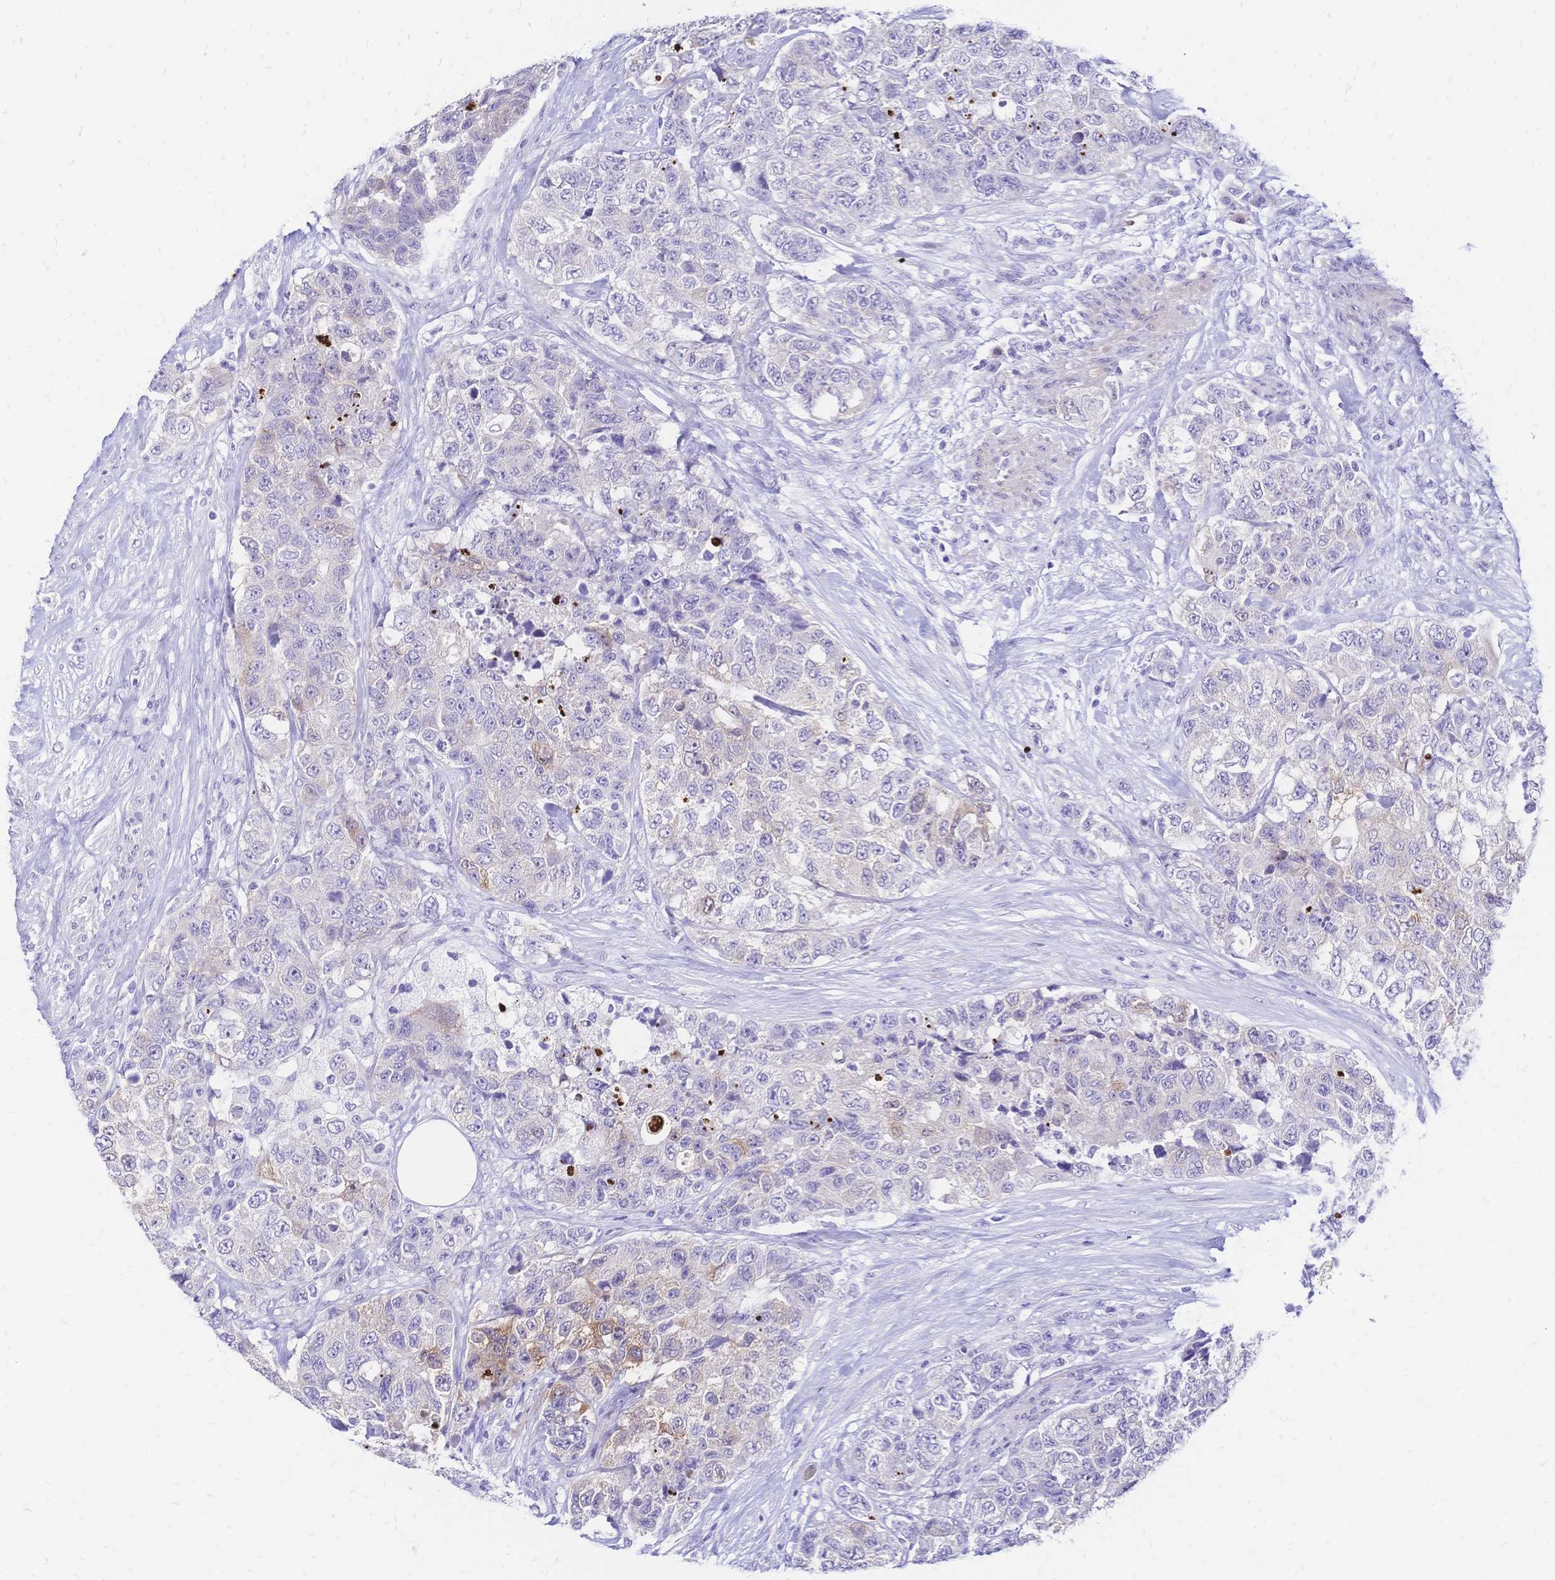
{"staining": {"intensity": "weak", "quantity": "<25%", "location": "cytoplasmic/membranous"}, "tissue": "urothelial cancer", "cell_type": "Tumor cells", "image_type": "cancer", "snomed": [{"axis": "morphology", "description": "Urothelial carcinoma, High grade"}, {"axis": "topography", "description": "Urinary bladder"}], "caption": "Immunohistochemistry (IHC) of human urothelial cancer displays no positivity in tumor cells.", "gene": "GRB7", "patient": {"sex": "female", "age": 78}}